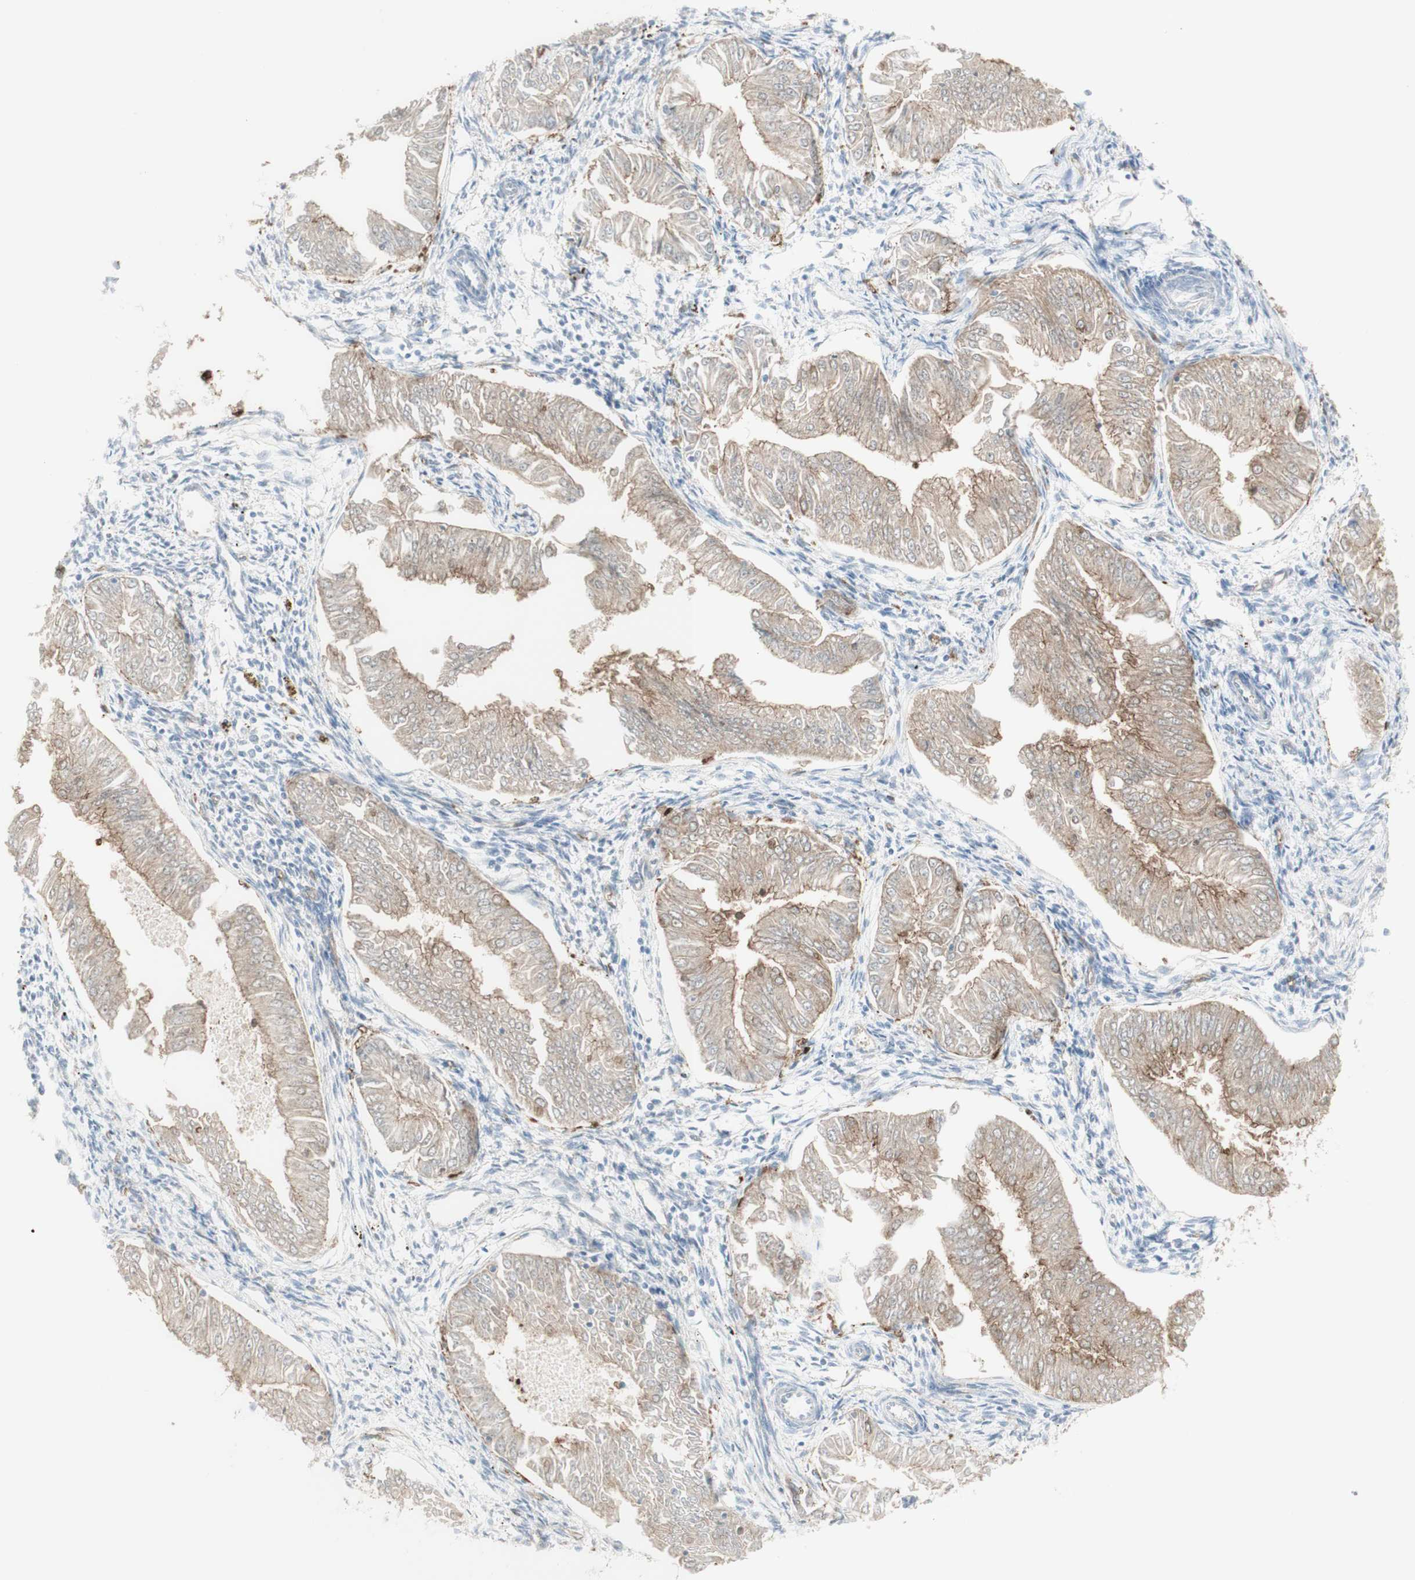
{"staining": {"intensity": "weak", "quantity": ">75%", "location": "cytoplasmic/membranous"}, "tissue": "endometrial cancer", "cell_type": "Tumor cells", "image_type": "cancer", "snomed": [{"axis": "morphology", "description": "Adenocarcinoma, NOS"}, {"axis": "topography", "description": "Endometrium"}], "caption": "Endometrial adenocarcinoma was stained to show a protein in brown. There is low levels of weak cytoplasmic/membranous positivity in approximately >75% of tumor cells. The staining was performed using DAB (3,3'-diaminobenzidine), with brown indicating positive protein expression. Nuclei are stained blue with hematoxylin.", "gene": "MYO6", "patient": {"sex": "female", "age": 53}}